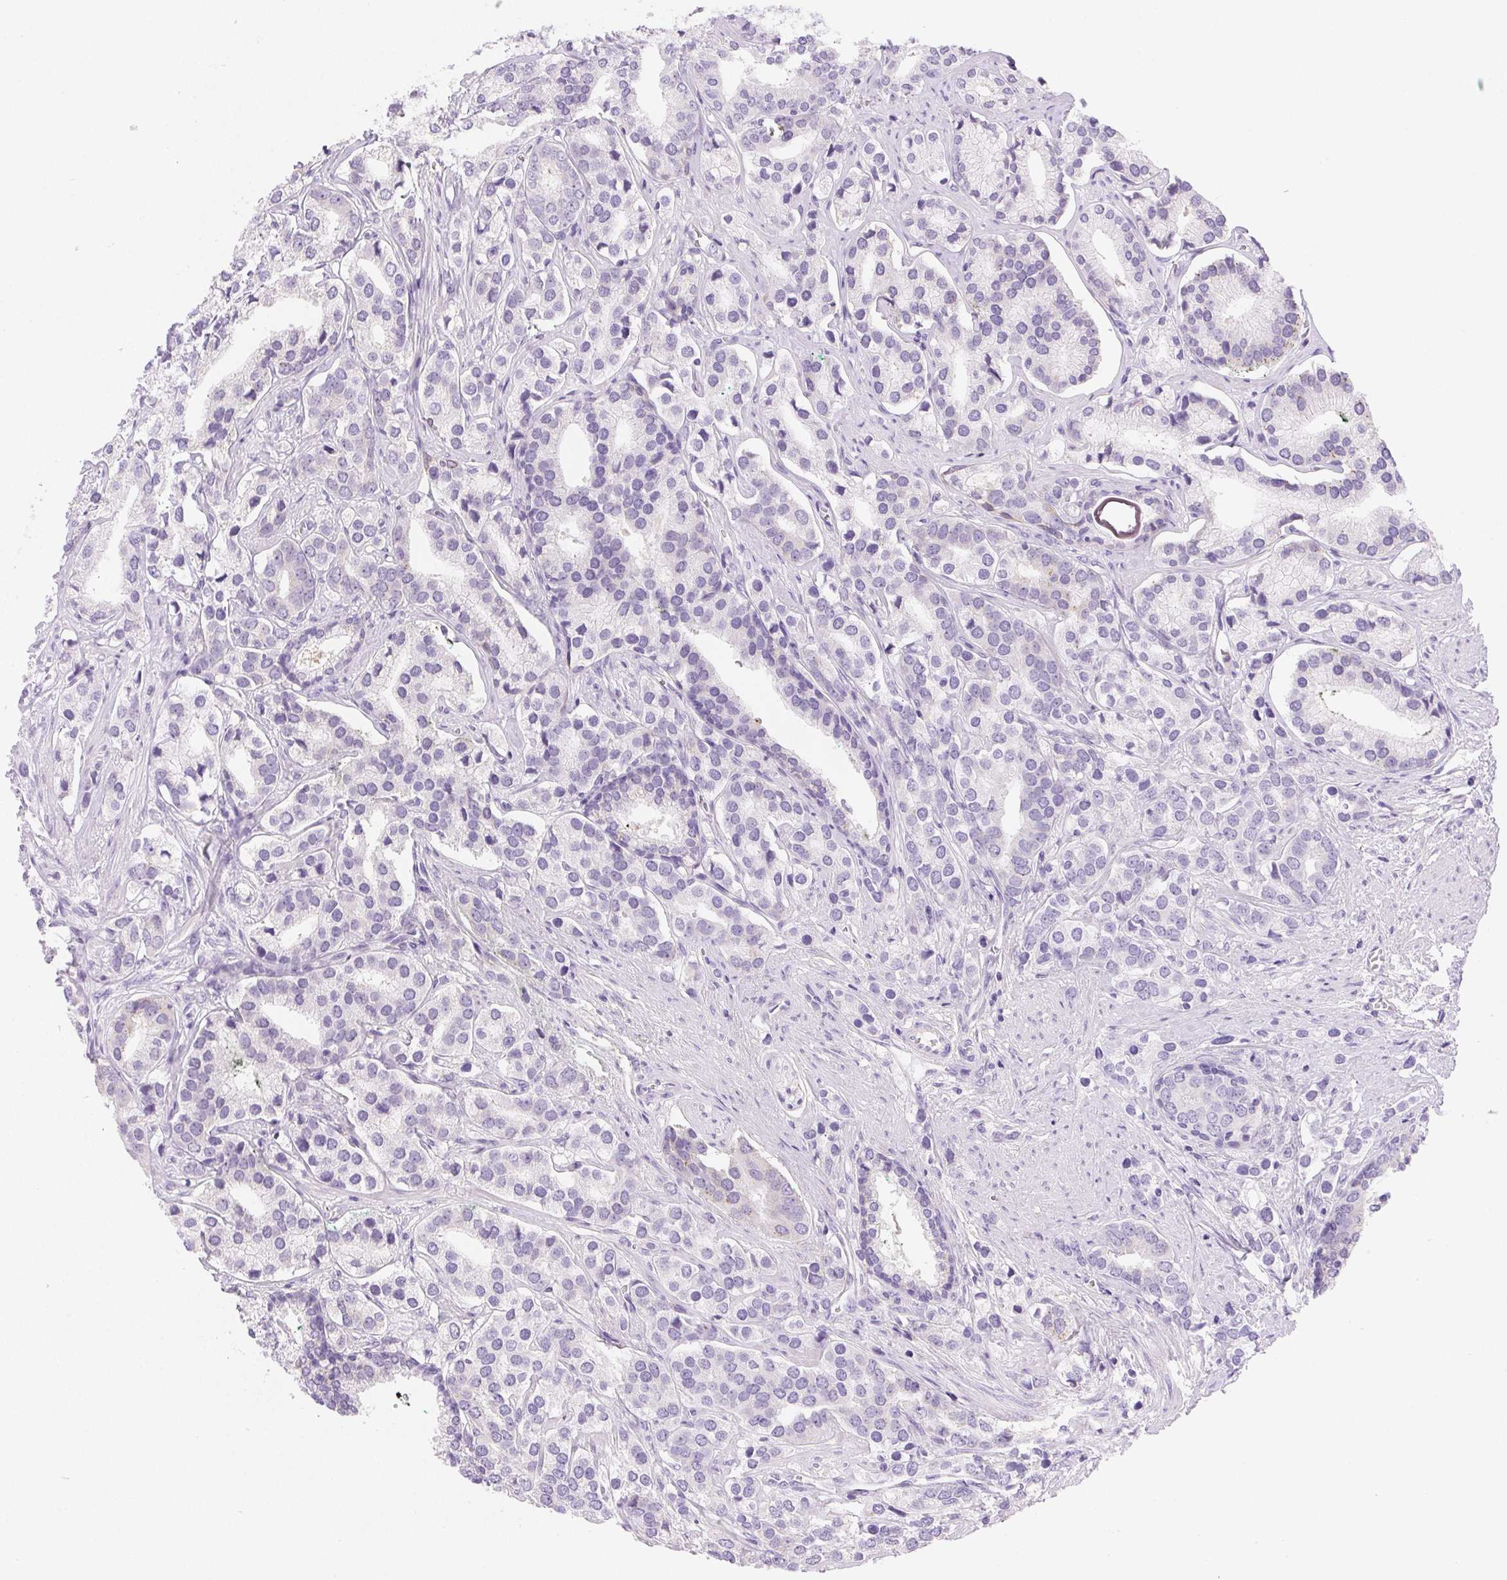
{"staining": {"intensity": "negative", "quantity": "none", "location": "none"}, "tissue": "prostate cancer", "cell_type": "Tumor cells", "image_type": "cancer", "snomed": [{"axis": "morphology", "description": "Adenocarcinoma, High grade"}, {"axis": "topography", "description": "Prostate"}], "caption": "A micrograph of human prostate cancer is negative for staining in tumor cells.", "gene": "FGA", "patient": {"sex": "male", "age": 58}}